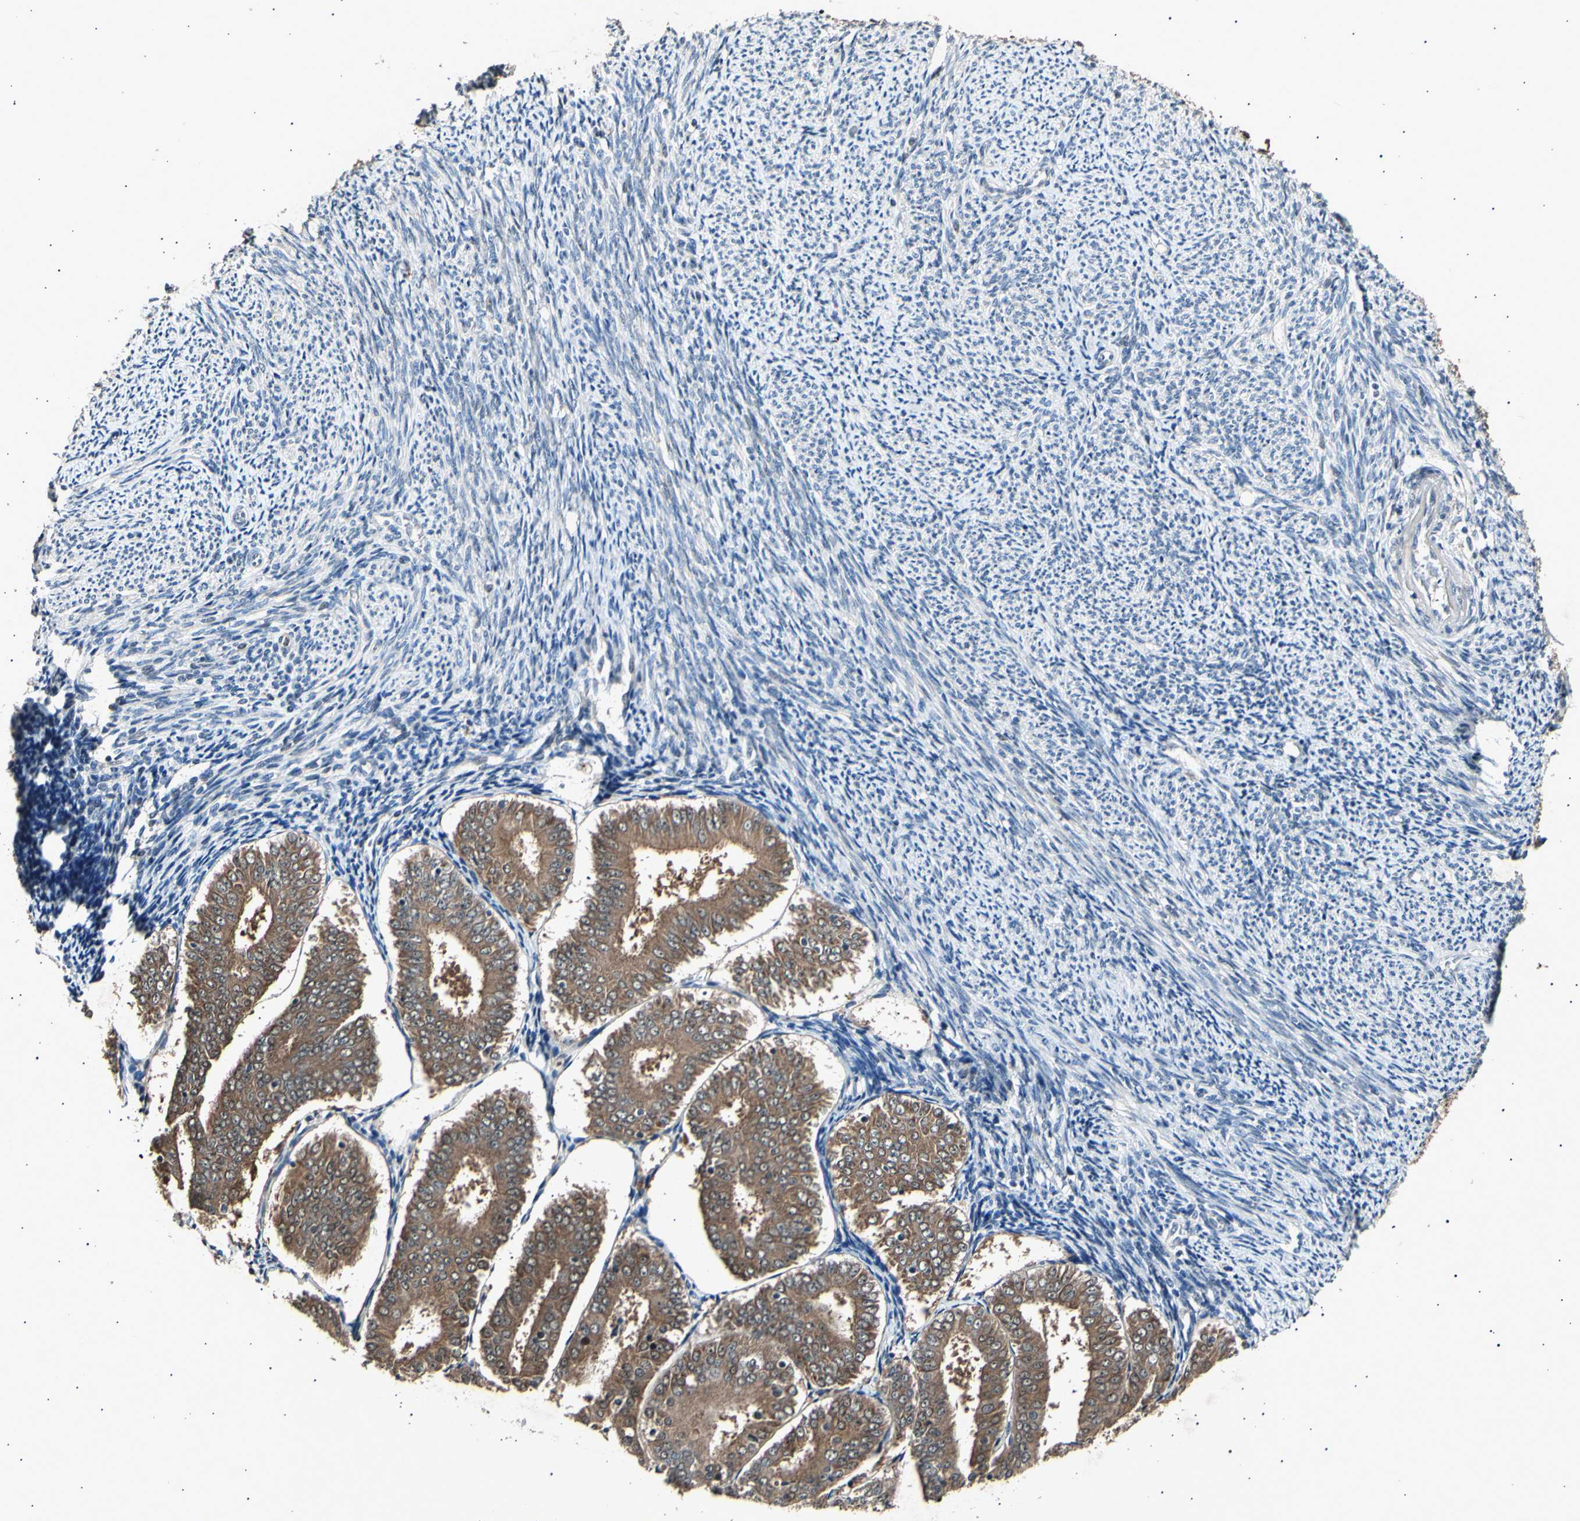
{"staining": {"intensity": "moderate", "quantity": ">75%", "location": "cytoplasmic/membranous"}, "tissue": "endometrial cancer", "cell_type": "Tumor cells", "image_type": "cancer", "snomed": [{"axis": "morphology", "description": "Adenocarcinoma, NOS"}, {"axis": "topography", "description": "Endometrium"}], "caption": "A high-resolution histopathology image shows immunohistochemistry staining of endometrial adenocarcinoma, which demonstrates moderate cytoplasmic/membranous expression in about >75% of tumor cells.", "gene": "ADCY3", "patient": {"sex": "female", "age": 63}}